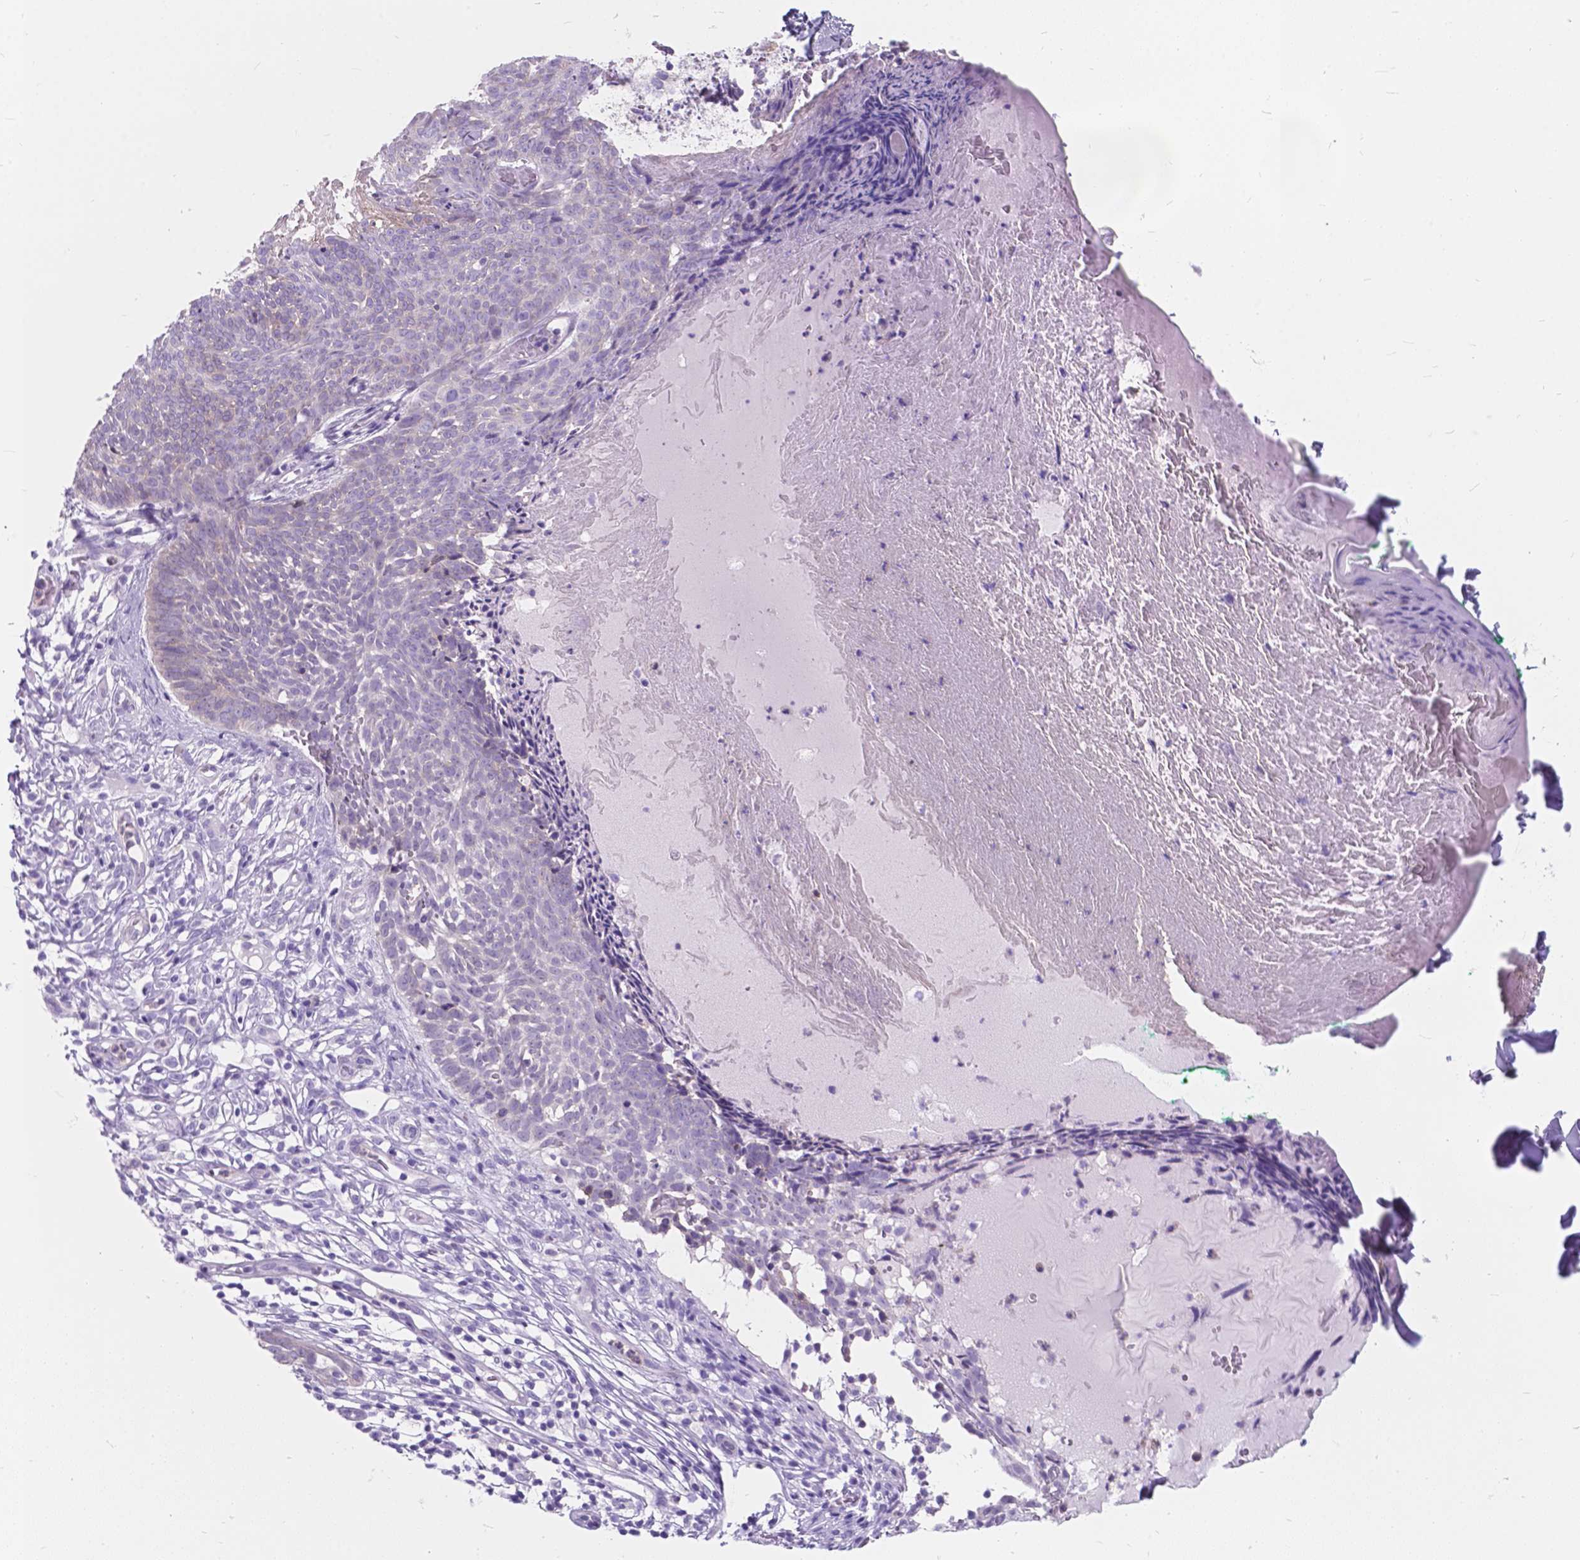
{"staining": {"intensity": "negative", "quantity": "none", "location": "none"}, "tissue": "skin cancer", "cell_type": "Tumor cells", "image_type": "cancer", "snomed": [{"axis": "morphology", "description": "Basal cell carcinoma"}, {"axis": "topography", "description": "Skin"}], "caption": "Immunohistochemistry histopathology image of neoplastic tissue: human skin cancer stained with DAB reveals no significant protein staining in tumor cells.", "gene": "KIAA0040", "patient": {"sex": "male", "age": 85}}